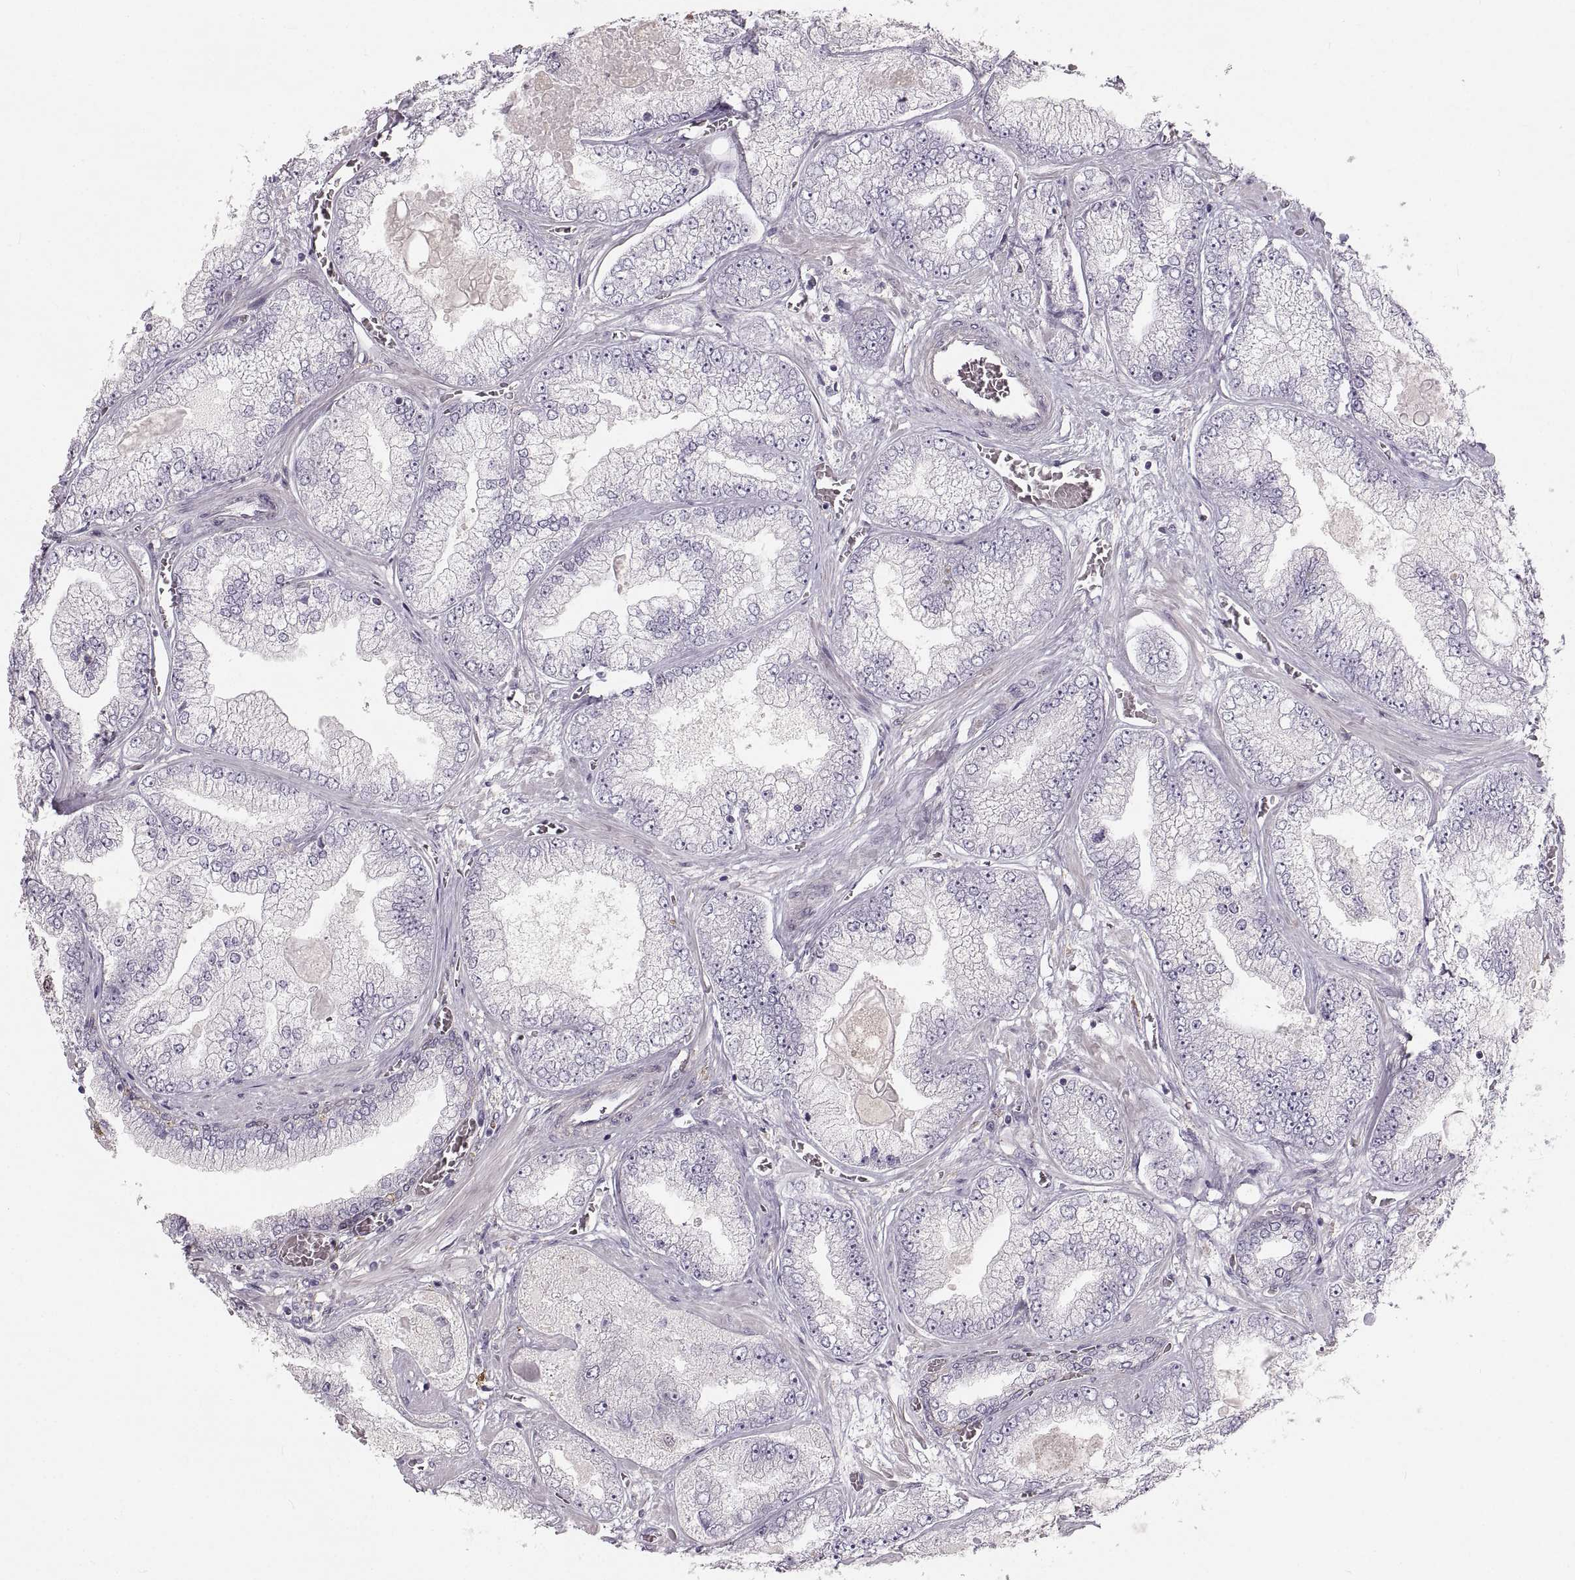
{"staining": {"intensity": "negative", "quantity": "none", "location": "none"}, "tissue": "prostate cancer", "cell_type": "Tumor cells", "image_type": "cancer", "snomed": [{"axis": "morphology", "description": "Adenocarcinoma, Low grade"}, {"axis": "topography", "description": "Prostate"}], "caption": "An image of prostate cancer stained for a protein reveals no brown staining in tumor cells. (DAB immunohistochemistry (IHC) with hematoxylin counter stain).", "gene": "RUNDC3A", "patient": {"sex": "male", "age": 57}}